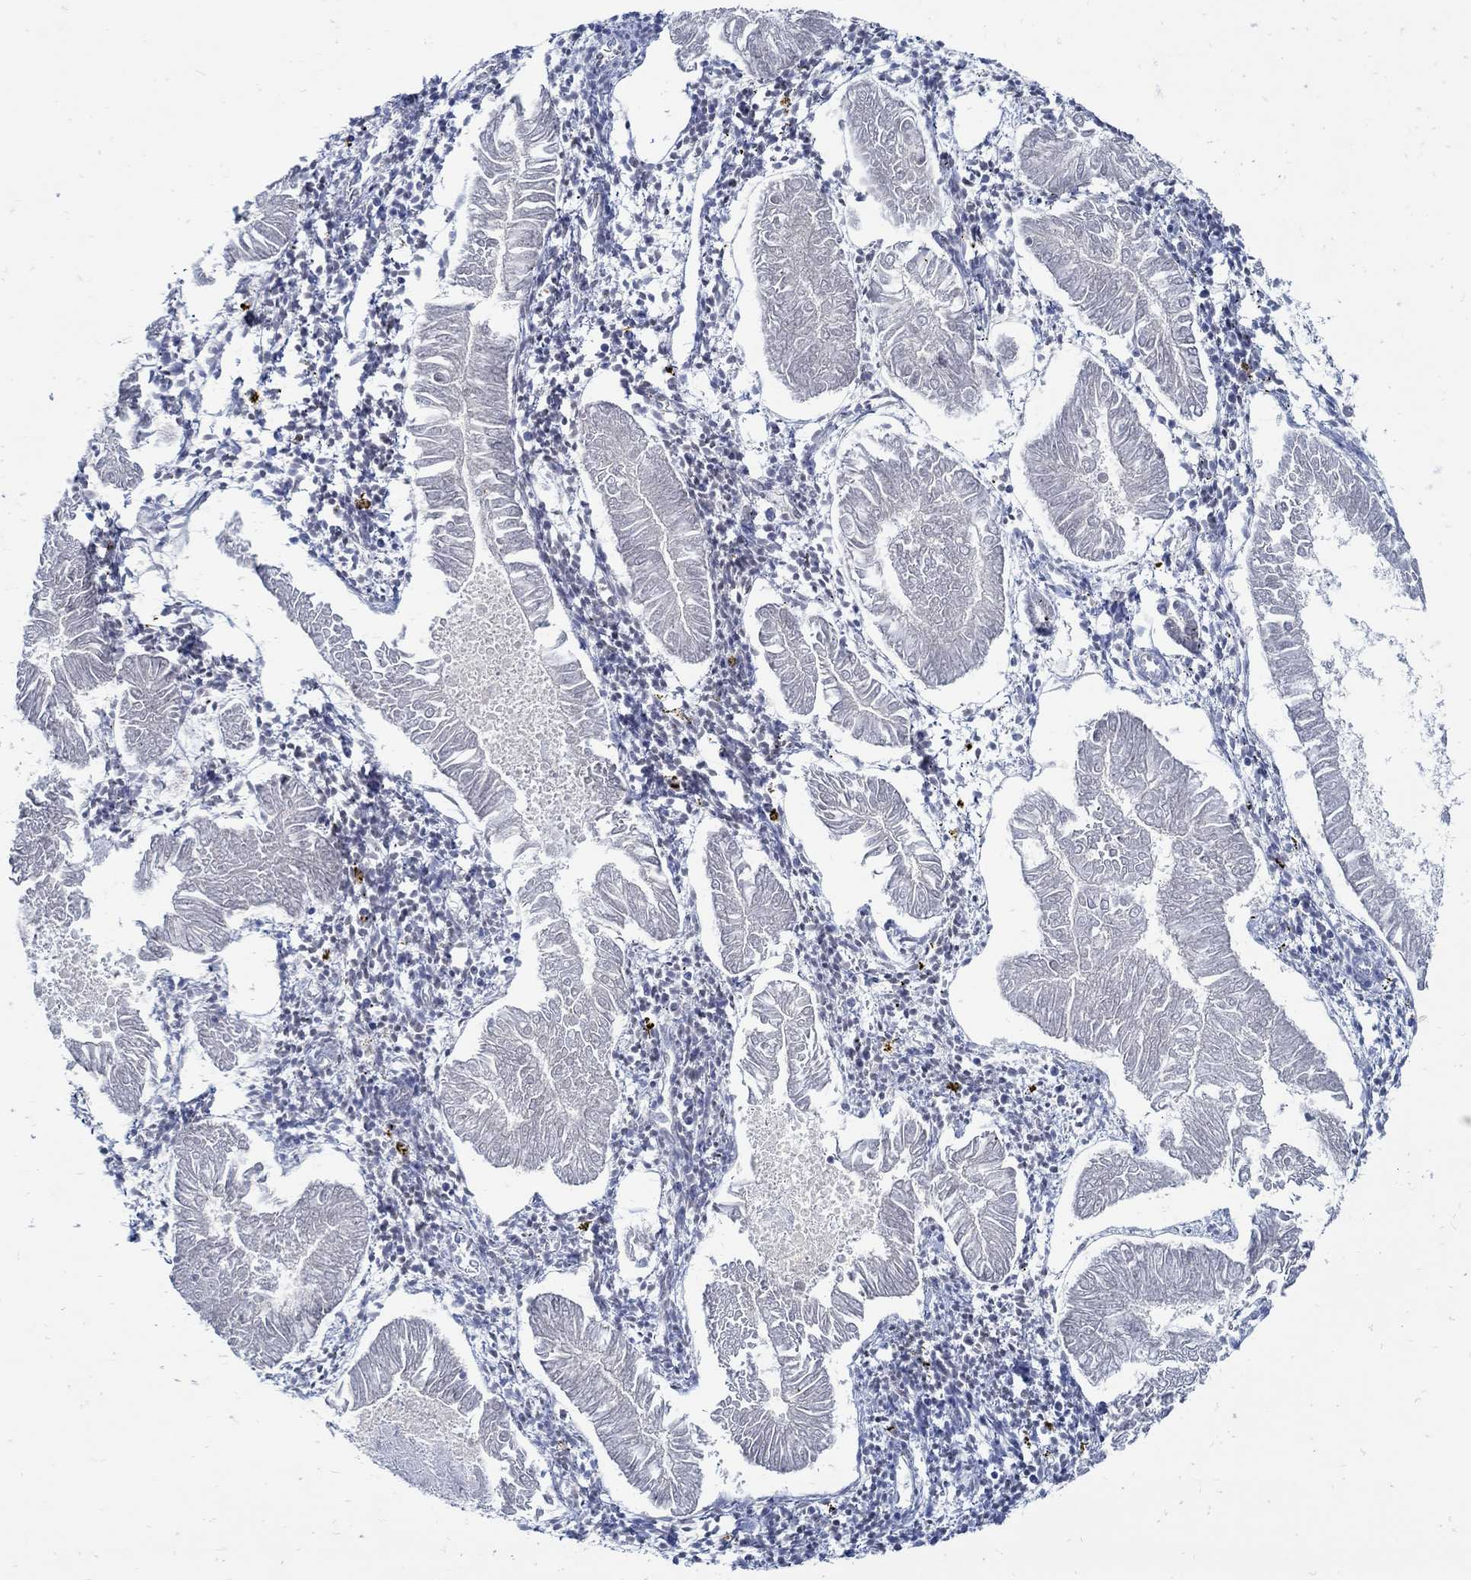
{"staining": {"intensity": "negative", "quantity": "none", "location": "none"}, "tissue": "endometrial cancer", "cell_type": "Tumor cells", "image_type": "cancer", "snomed": [{"axis": "morphology", "description": "Adenocarcinoma, NOS"}, {"axis": "topography", "description": "Endometrium"}], "caption": "Immunohistochemistry micrograph of neoplastic tissue: human adenocarcinoma (endometrial) stained with DAB shows no significant protein staining in tumor cells.", "gene": "PAX9", "patient": {"sex": "female", "age": 53}}